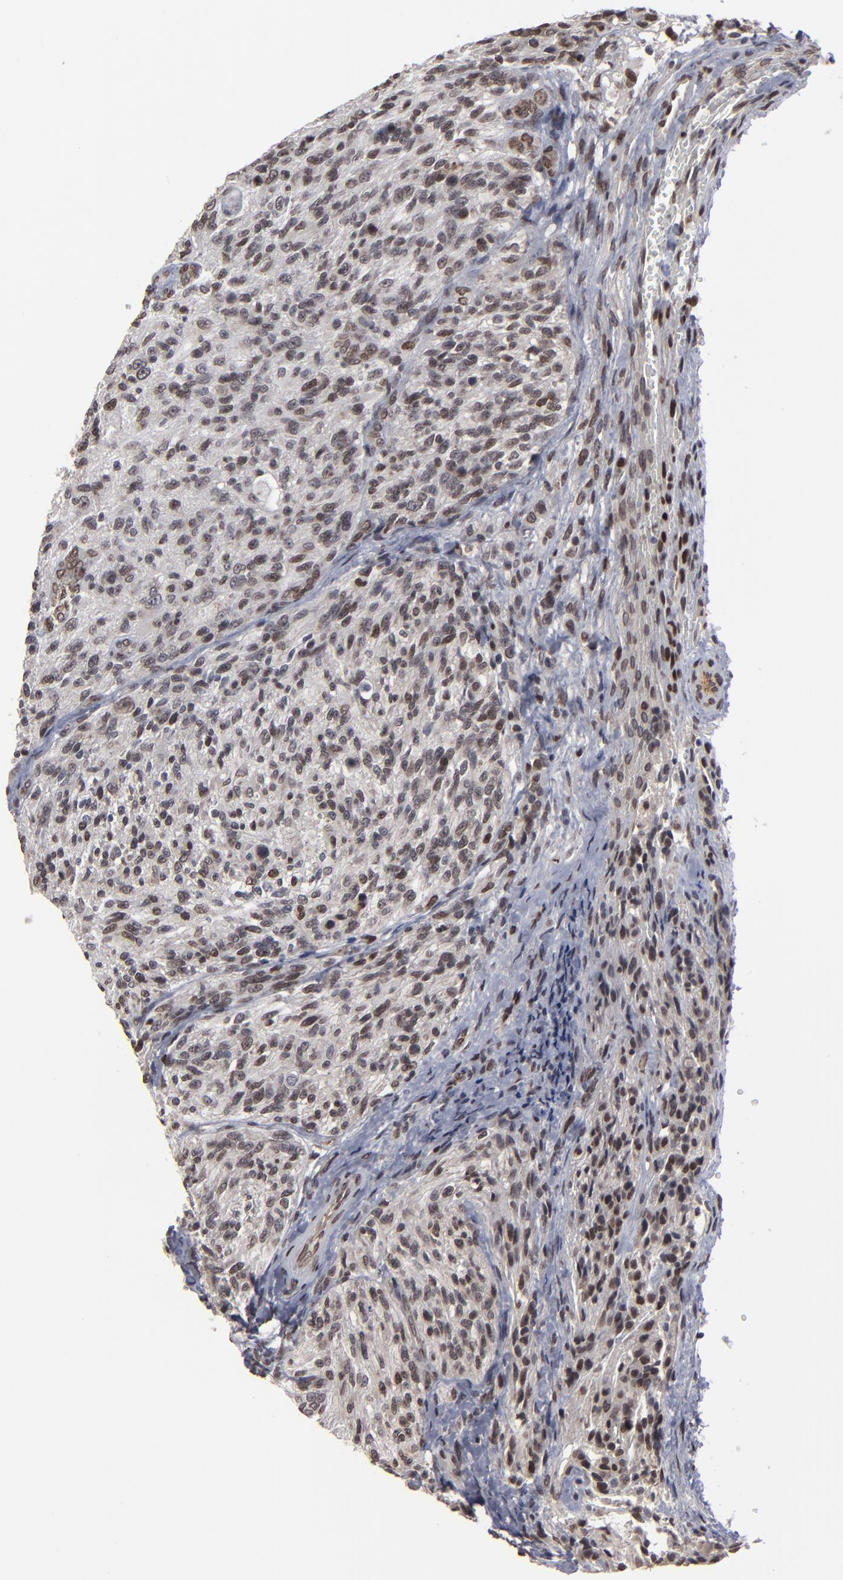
{"staining": {"intensity": "moderate", "quantity": "<25%", "location": "nuclear"}, "tissue": "glioma", "cell_type": "Tumor cells", "image_type": "cancer", "snomed": [{"axis": "morphology", "description": "Normal tissue, NOS"}, {"axis": "morphology", "description": "Glioma, malignant, High grade"}, {"axis": "topography", "description": "Cerebral cortex"}], "caption": "This histopathology image exhibits immunohistochemistry (IHC) staining of human glioma, with low moderate nuclear staining in approximately <25% of tumor cells.", "gene": "BAZ1A", "patient": {"sex": "male", "age": 56}}